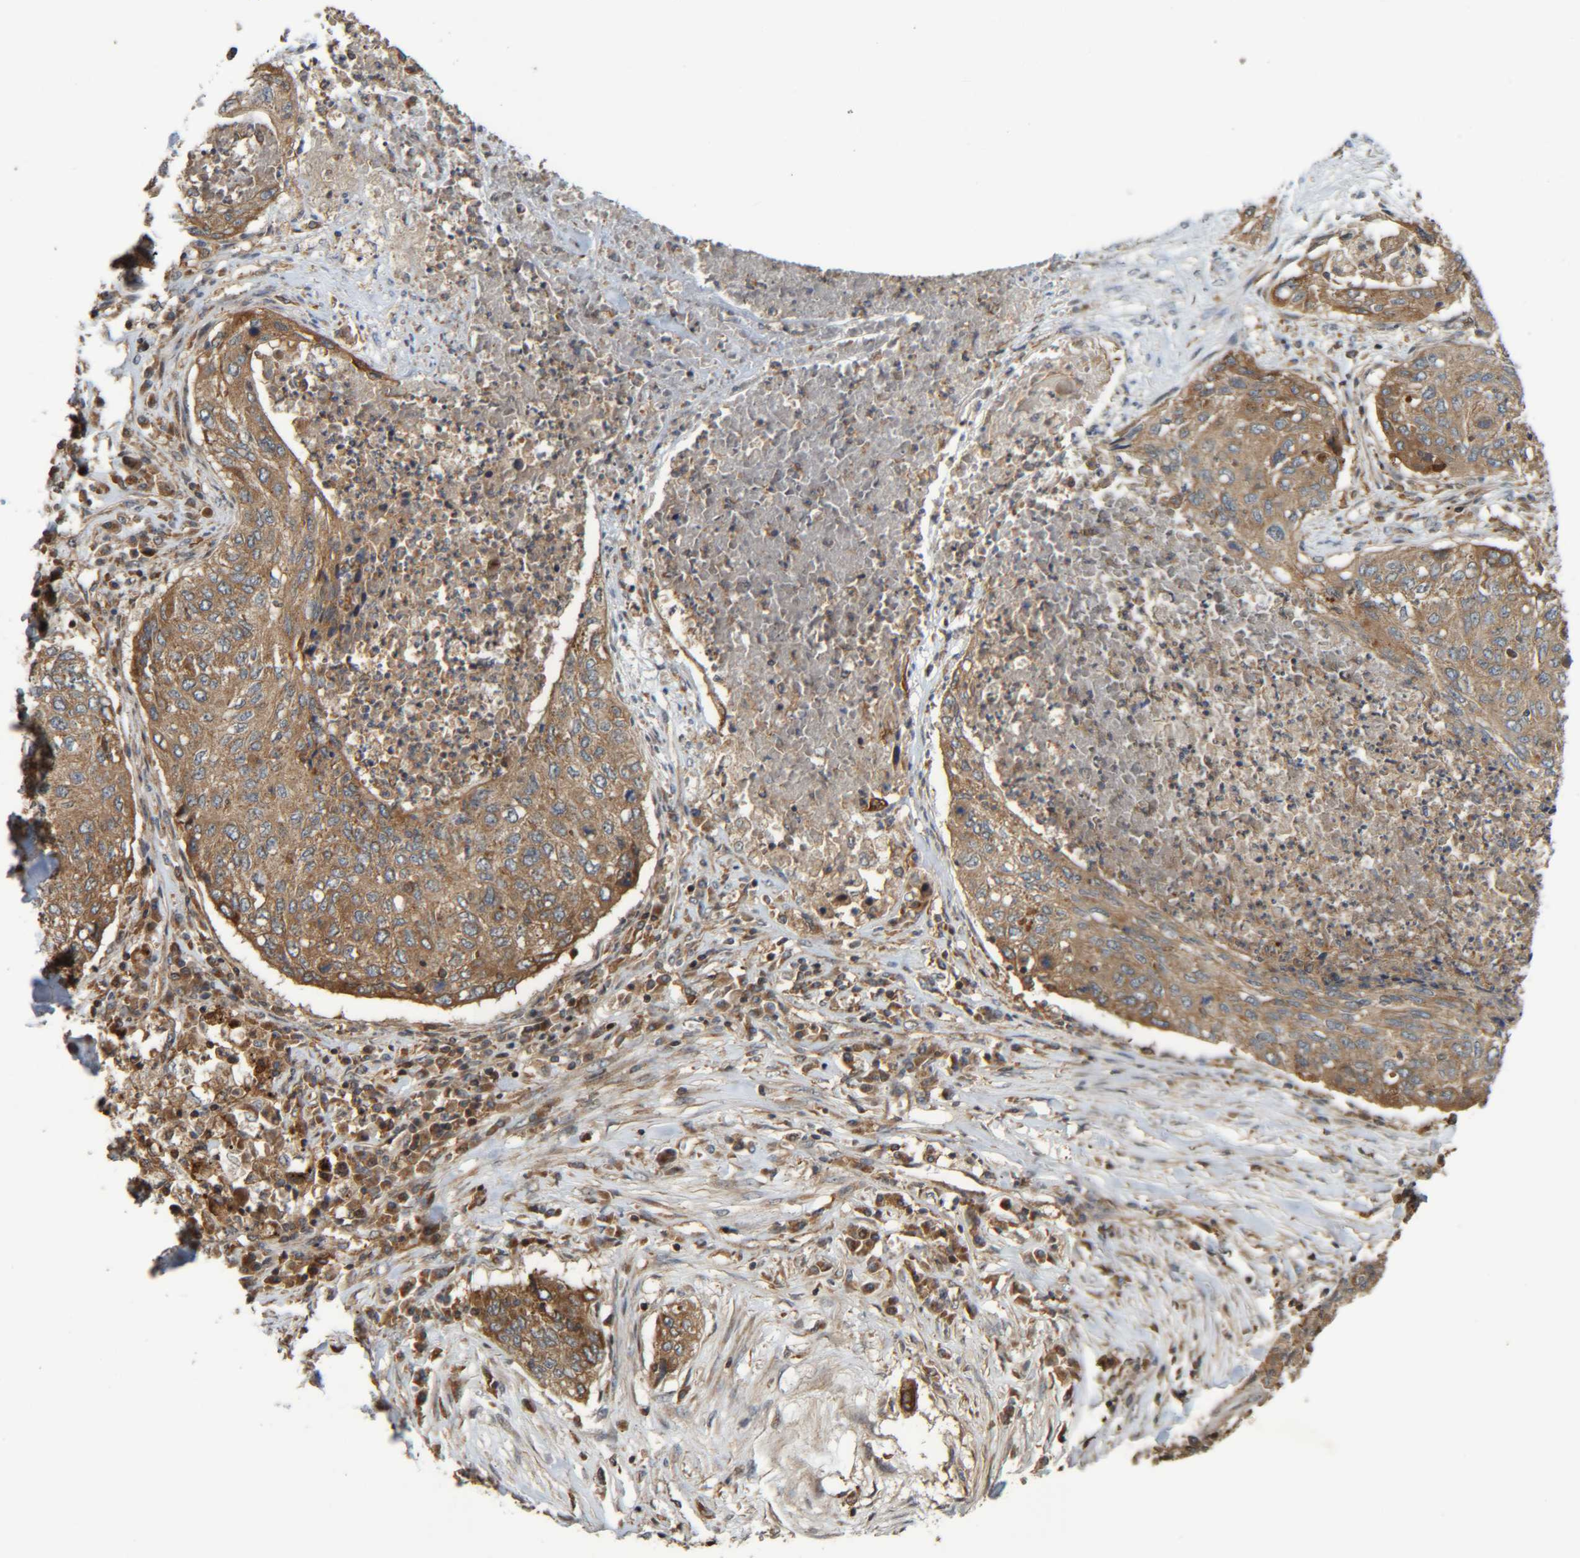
{"staining": {"intensity": "moderate", "quantity": ">75%", "location": "cytoplasmic/membranous"}, "tissue": "lung cancer", "cell_type": "Tumor cells", "image_type": "cancer", "snomed": [{"axis": "morphology", "description": "Squamous cell carcinoma, NOS"}, {"axis": "topography", "description": "Lung"}], "caption": "Protein expression analysis of lung cancer (squamous cell carcinoma) exhibits moderate cytoplasmic/membranous expression in about >75% of tumor cells.", "gene": "CCDC57", "patient": {"sex": "female", "age": 63}}